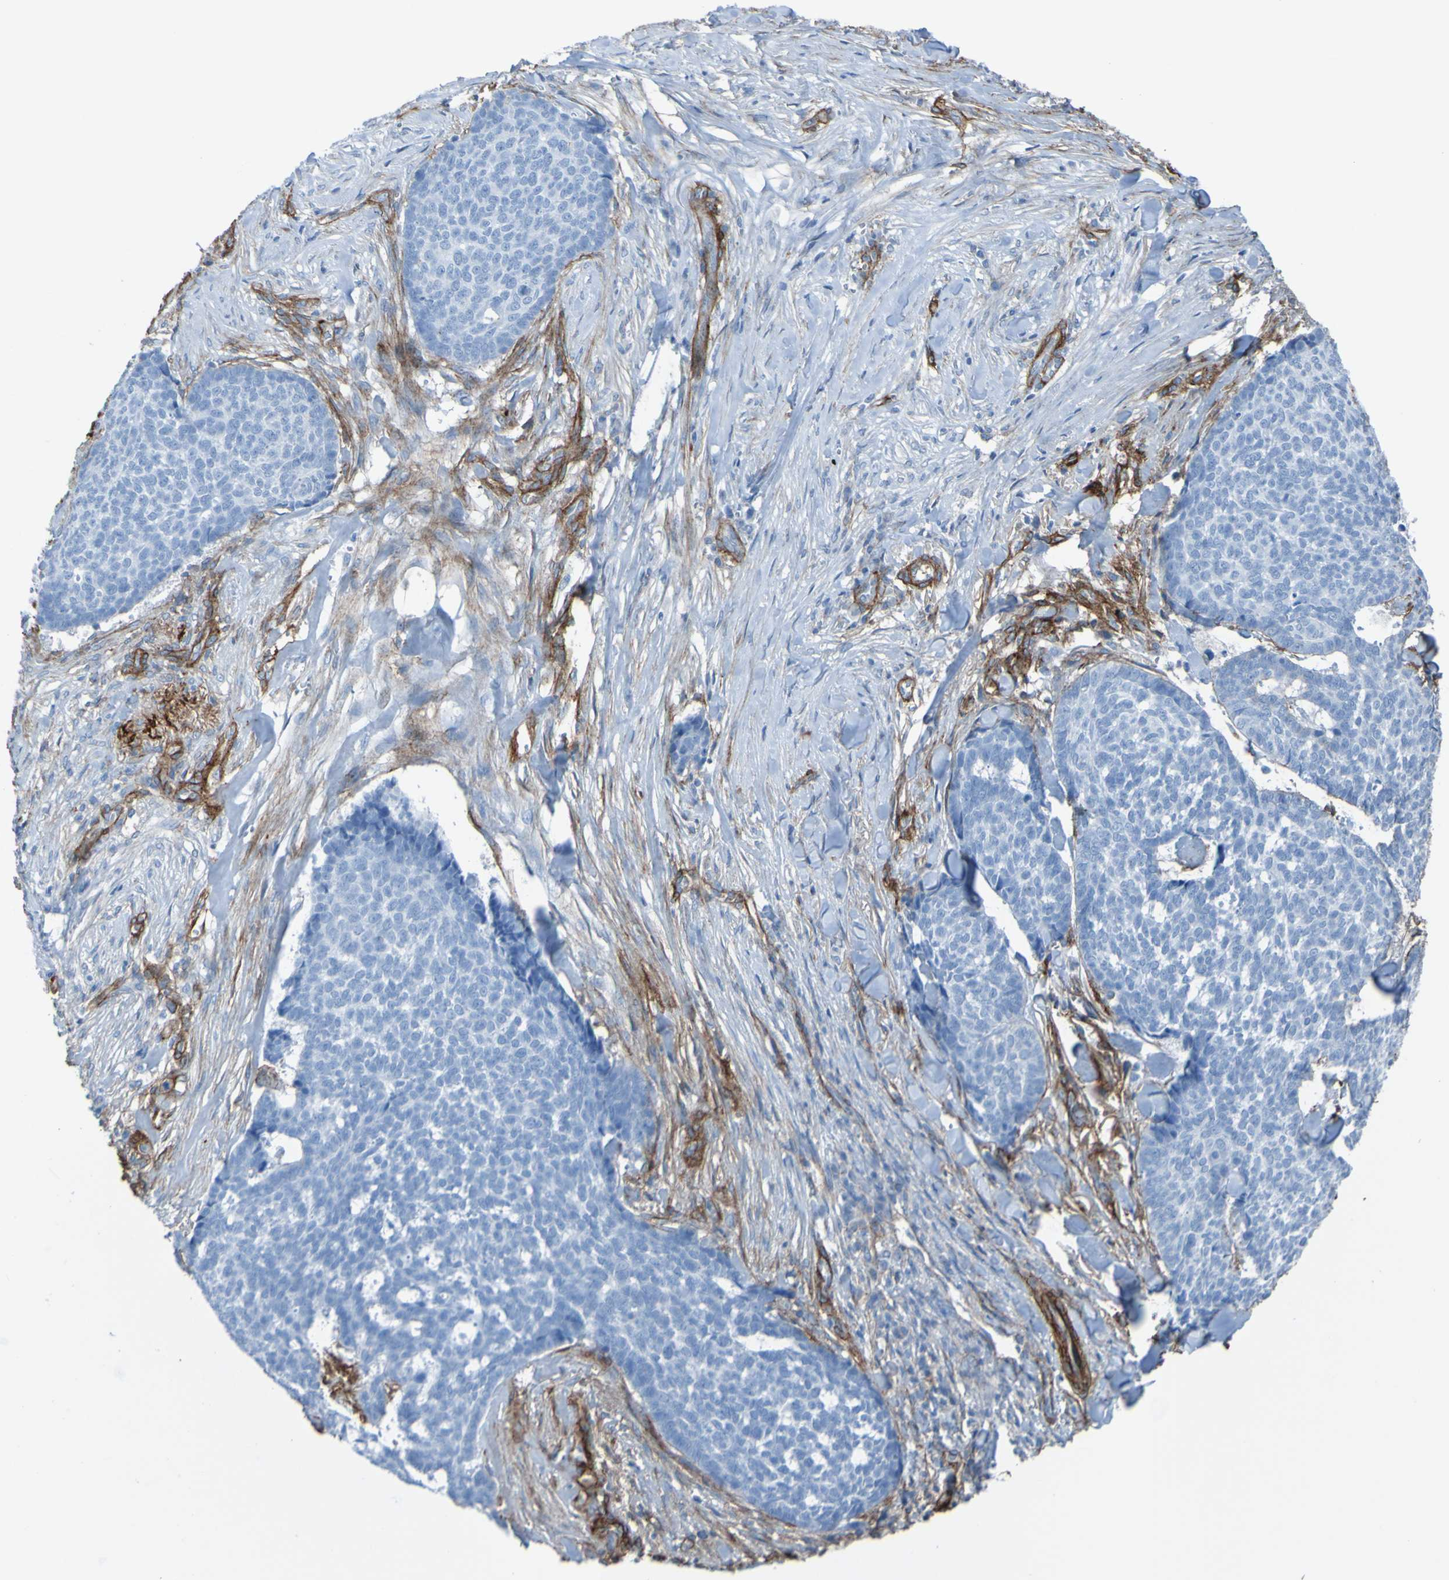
{"staining": {"intensity": "negative", "quantity": "none", "location": "none"}, "tissue": "skin cancer", "cell_type": "Tumor cells", "image_type": "cancer", "snomed": [{"axis": "morphology", "description": "Basal cell carcinoma"}, {"axis": "topography", "description": "Skin"}], "caption": "A histopathology image of human skin cancer is negative for staining in tumor cells.", "gene": "COL4A2", "patient": {"sex": "male", "age": 84}}